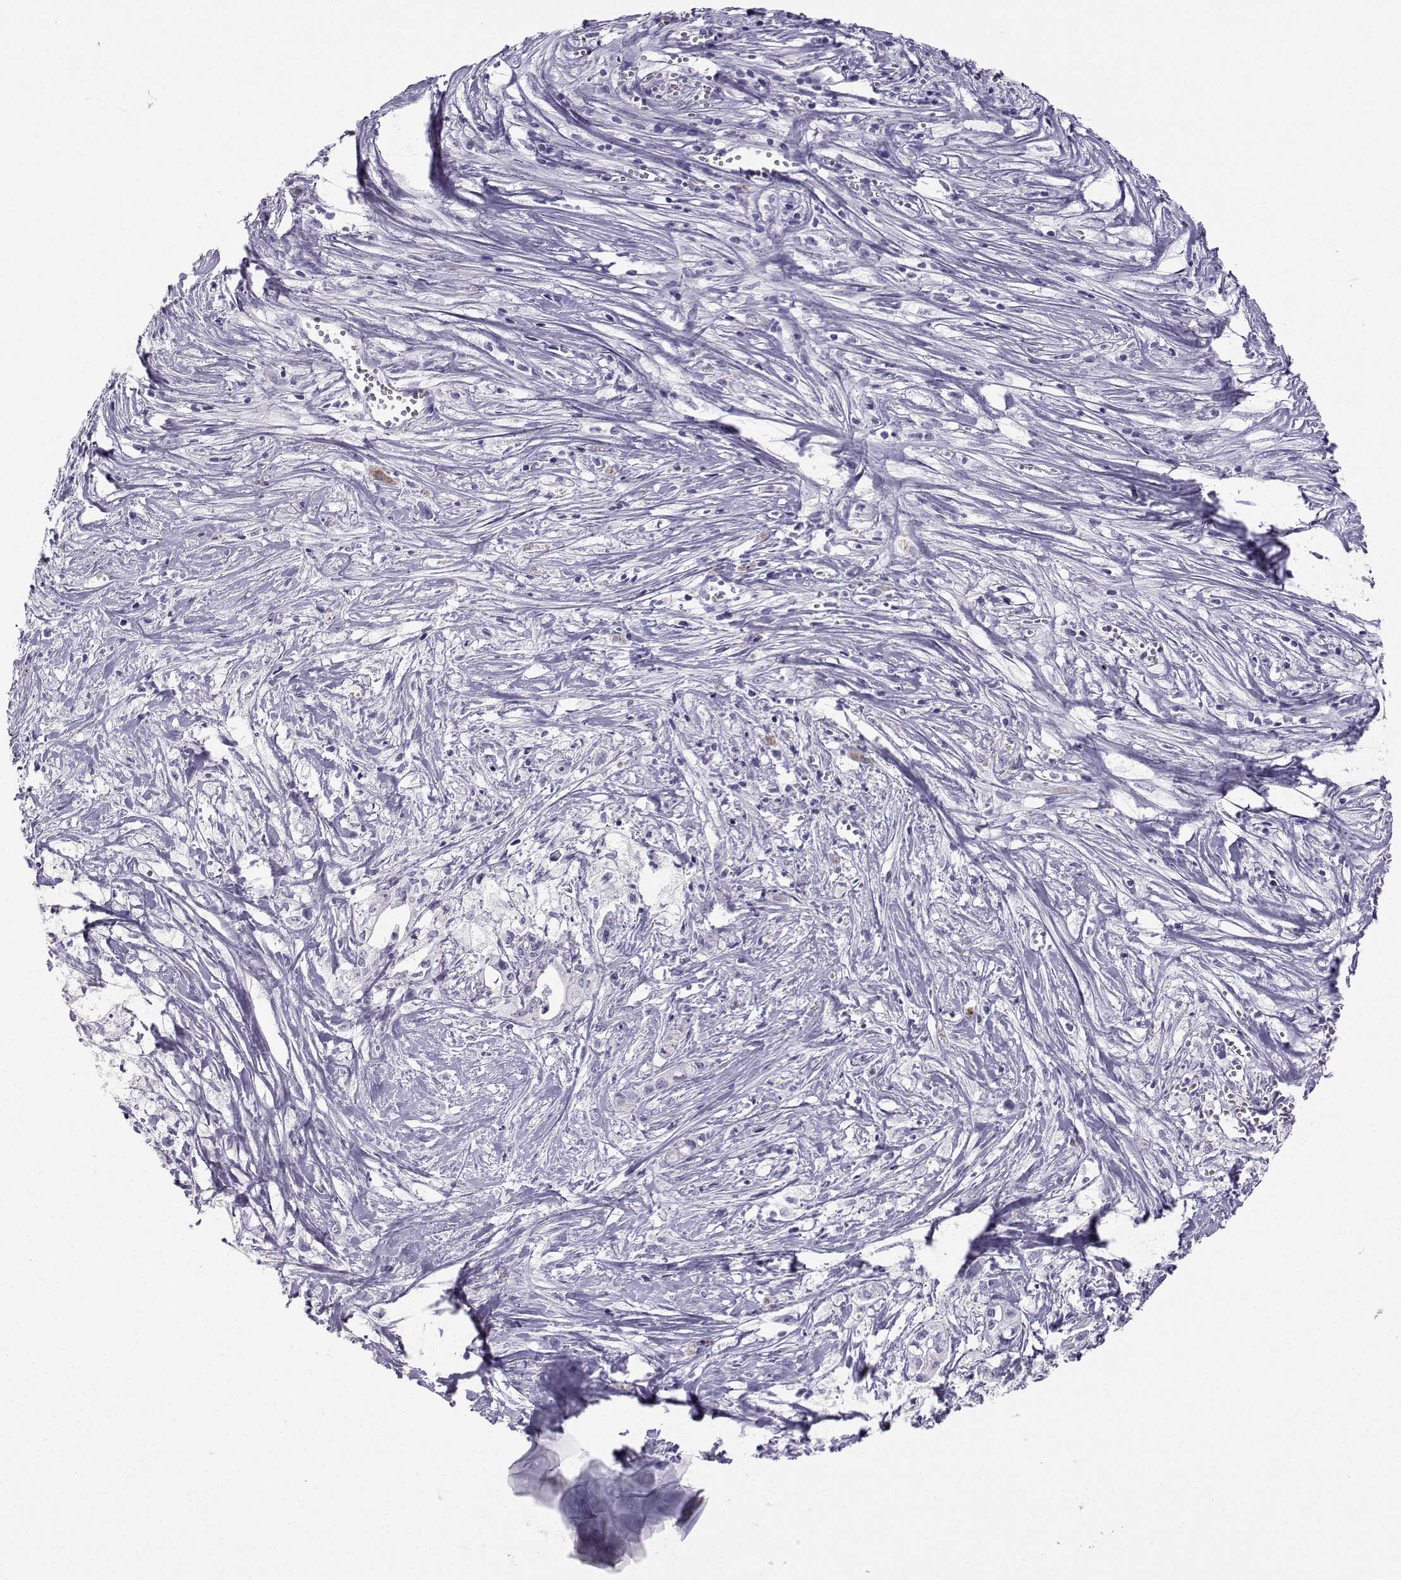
{"staining": {"intensity": "negative", "quantity": "none", "location": "none"}, "tissue": "pancreatic cancer", "cell_type": "Tumor cells", "image_type": "cancer", "snomed": [{"axis": "morphology", "description": "Adenocarcinoma, NOS"}, {"axis": "topography", "description": "Pancreas"}], "caption": "Human pancreatic cancer stained for a protein using immunohistochemistry shows no expression in tumor cells.", "gene": "NEFL", "patient": {"sex": "male", "age": 71}}